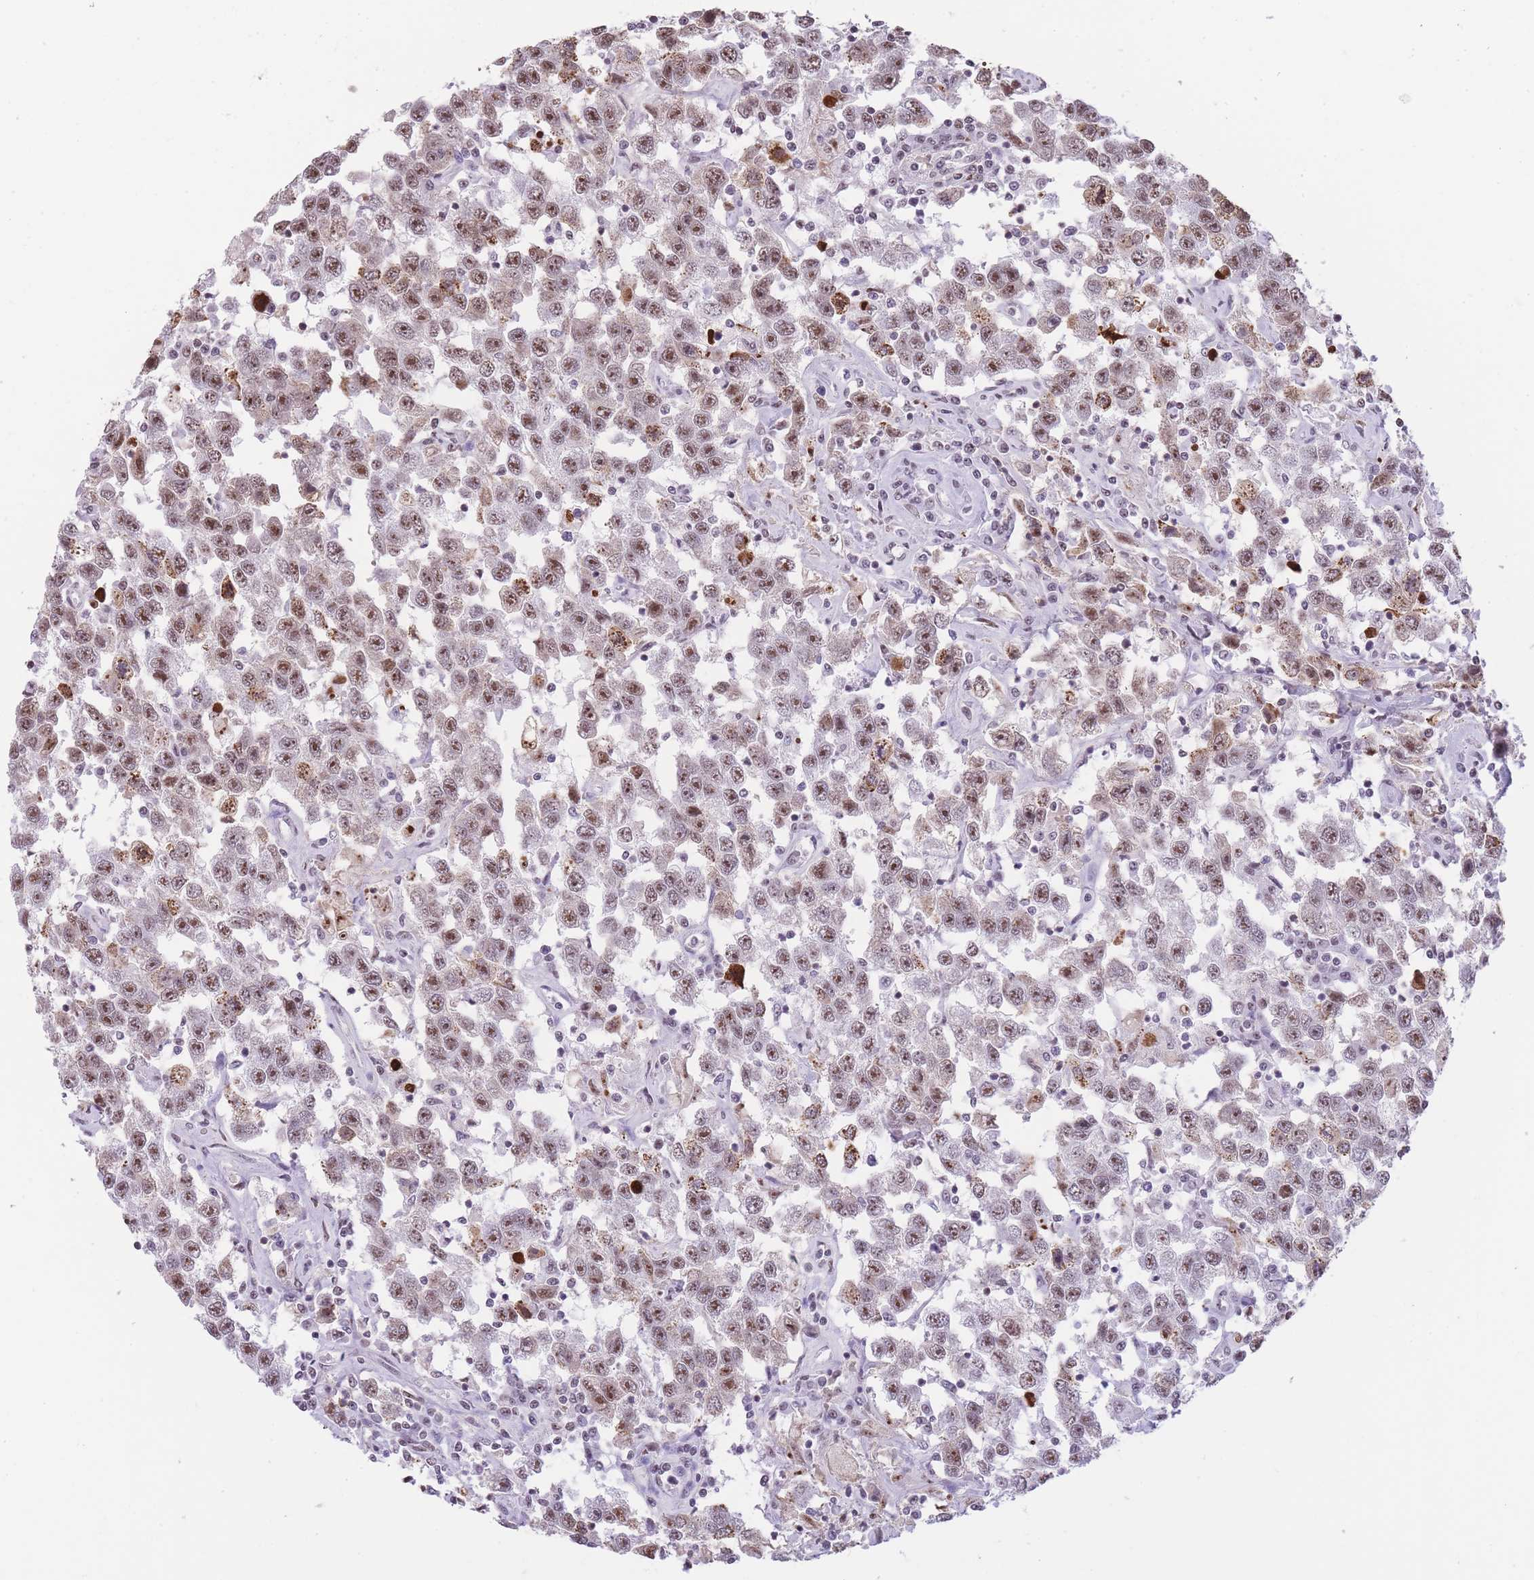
{"staining": {"intensity": "moderate", "quantity": ">75%", "location": "nuclear"}, "tissue": "testis cancer", "cell_type": "Tumor cells", "image_type": "cancer", "snomed": [{"axis": "morphology", "description": "Seminoma, NOS"}, {"axis": "topography", "description": "Testis"}], "caption": "Testis cancer was stained to show a protein in brown. There is medium levels of moderate nuclear staining in approximately >75% of tumor cells.", "gene": "EVC2", "patient": {"sex": "male", "age": 41}}